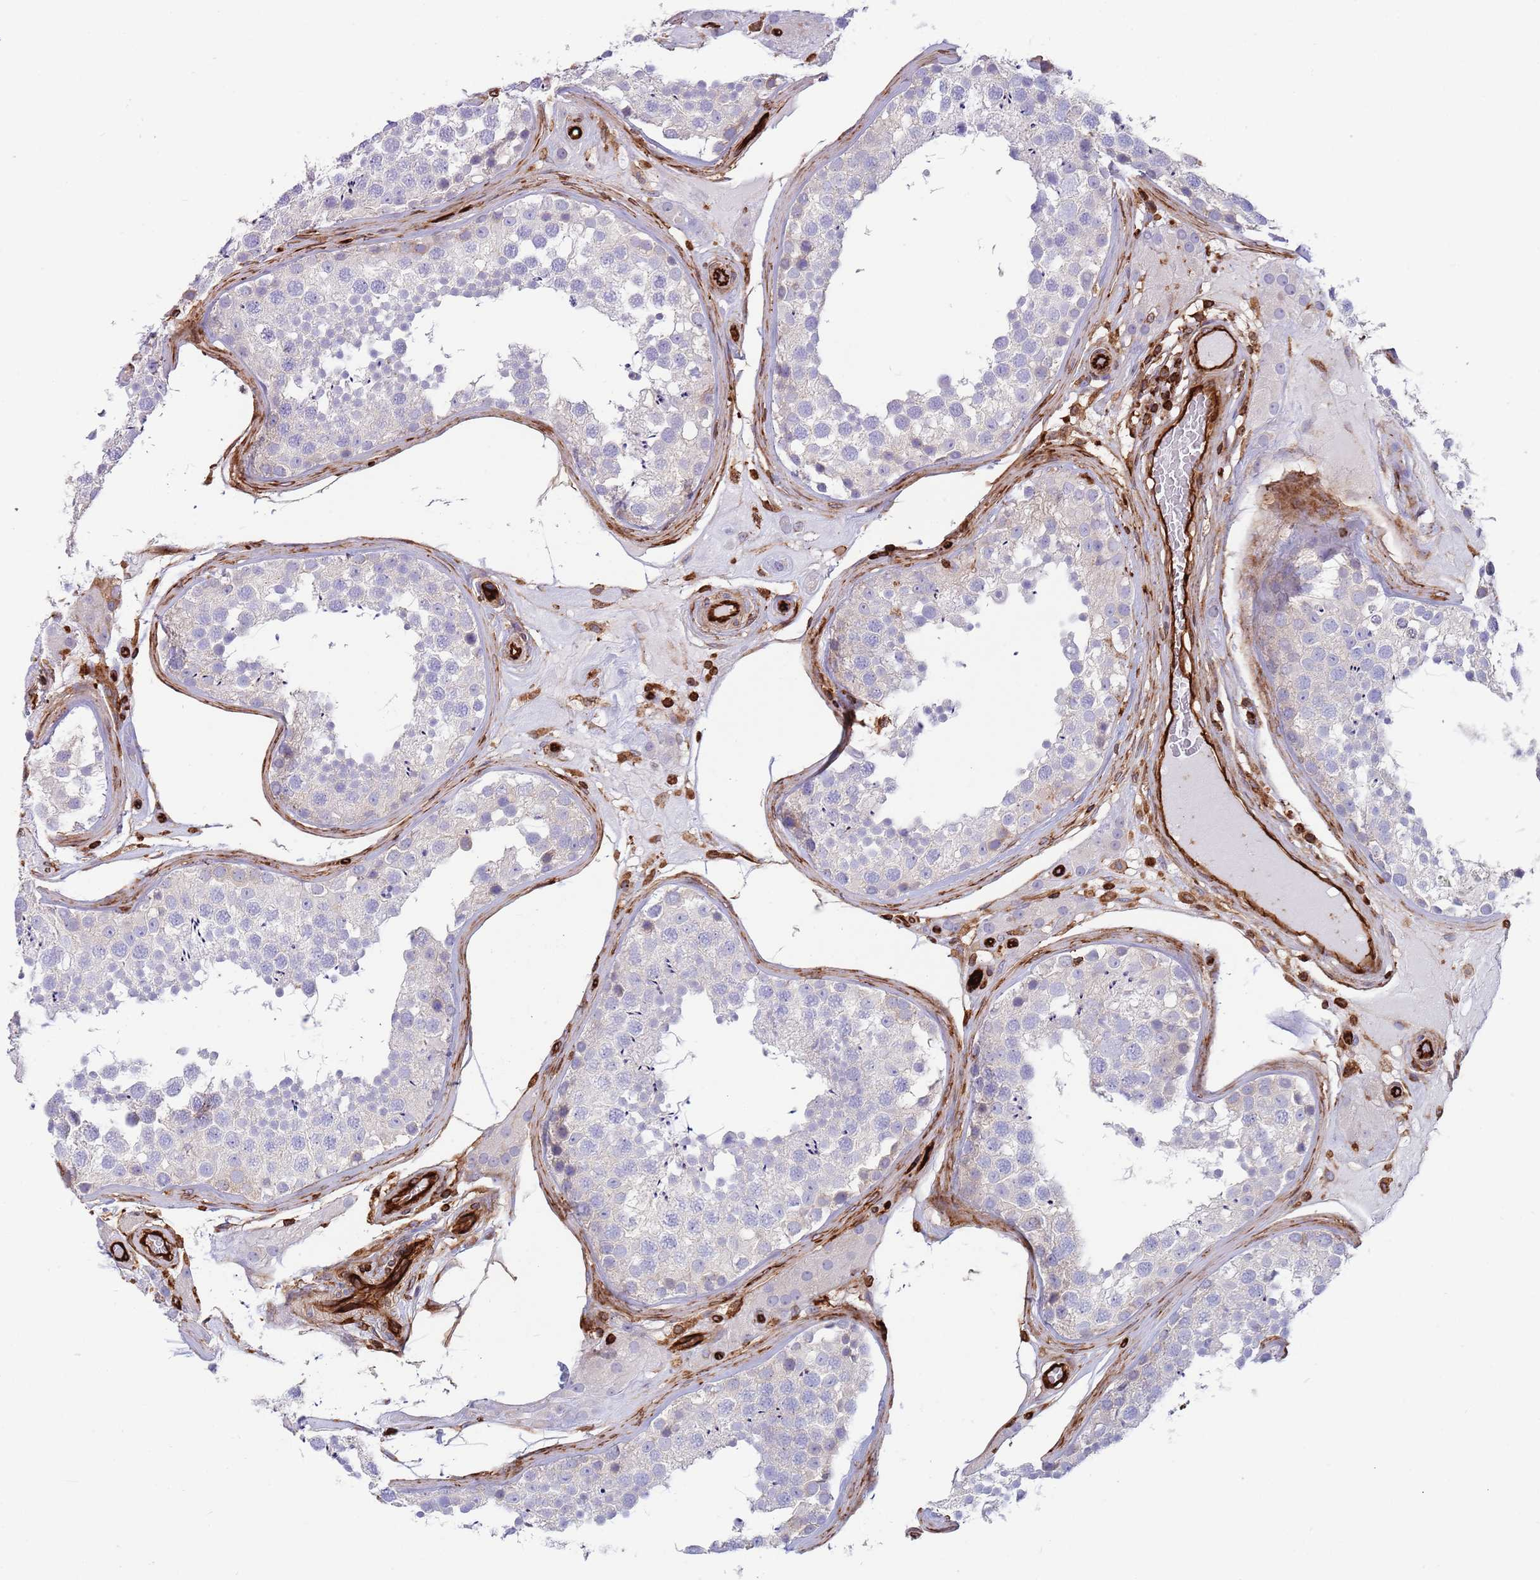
{"staining": {"intensity": "negative", "quantity": "none", "location": "none"}, "tissue": "testis", "cell_type": "Cells in seminiferous ducts", "image_type": "normal", "snomed": [{"axis": "morphology", "description": "Normal tissue, NOS"}, {"axis": "topography", "description": "Testis"}], "caption": "IHC image of benign testis: testis stained with DAB (3,3'-diaminobenzidine) exhibits no significant protein expression in cells in seminiferous ducts. (DAB immunohistochemistry visualized using brightfield microscopy, high magnification).", "gene": "KBTBD6", "patient": {"sex": "male", "age": 46}}